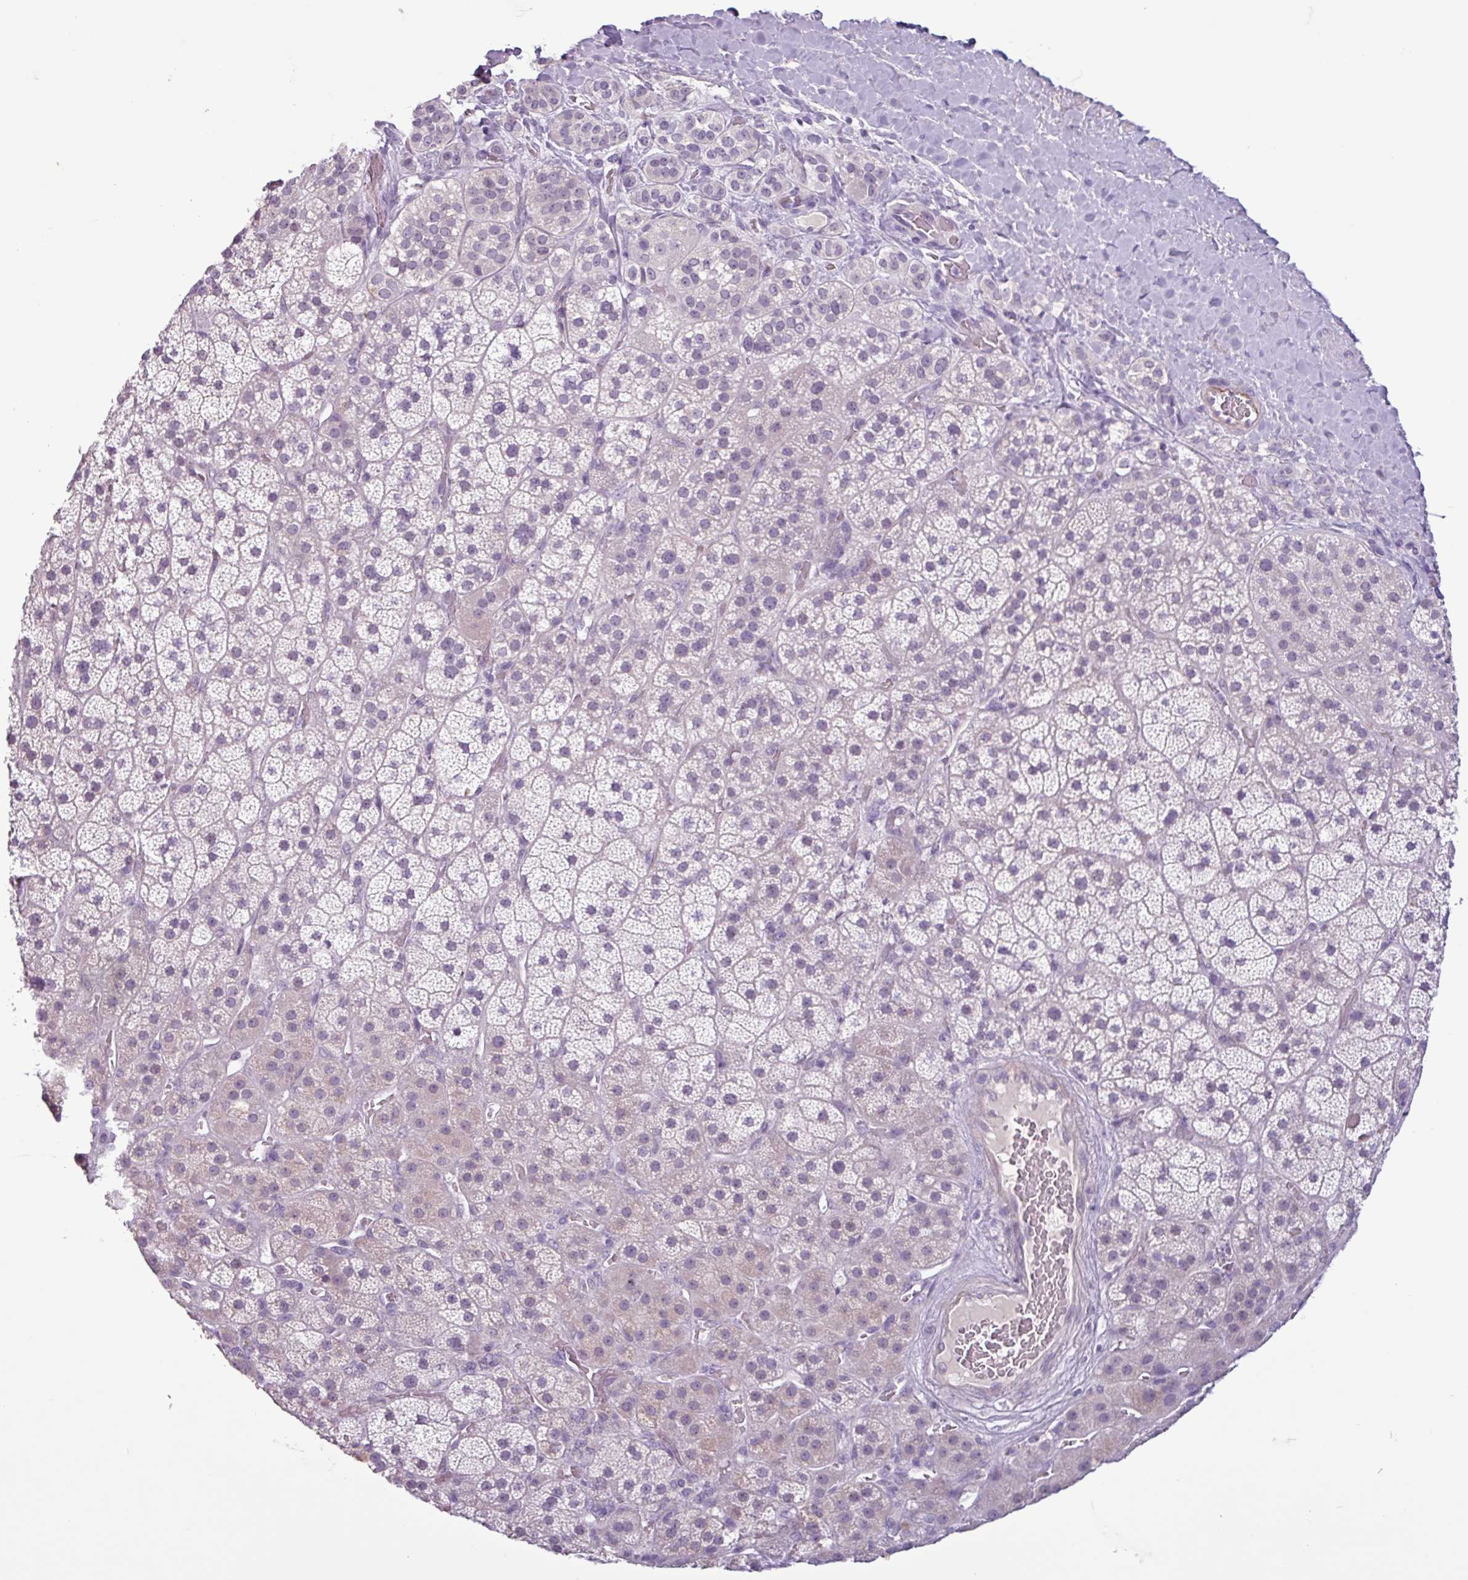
{"staining": {"intensity": "weak", "quantity": "<25%", "location": "cytoplasmic/membranous"}, "tissue": "adrenal gland", "cell_type": "Glandular cells", "image_type": "normal", "snomed": [{"axis": "morphology", "description": "Normal tissue, NOS"}, {"axis": "topography", "description": "Adrenal gland"}], "caption": "A histopathology image of human adrenal gland is negative for staining in glandular cells.", "gene": "C9orf24", "patient": {"sex": "male", "age": 57}}